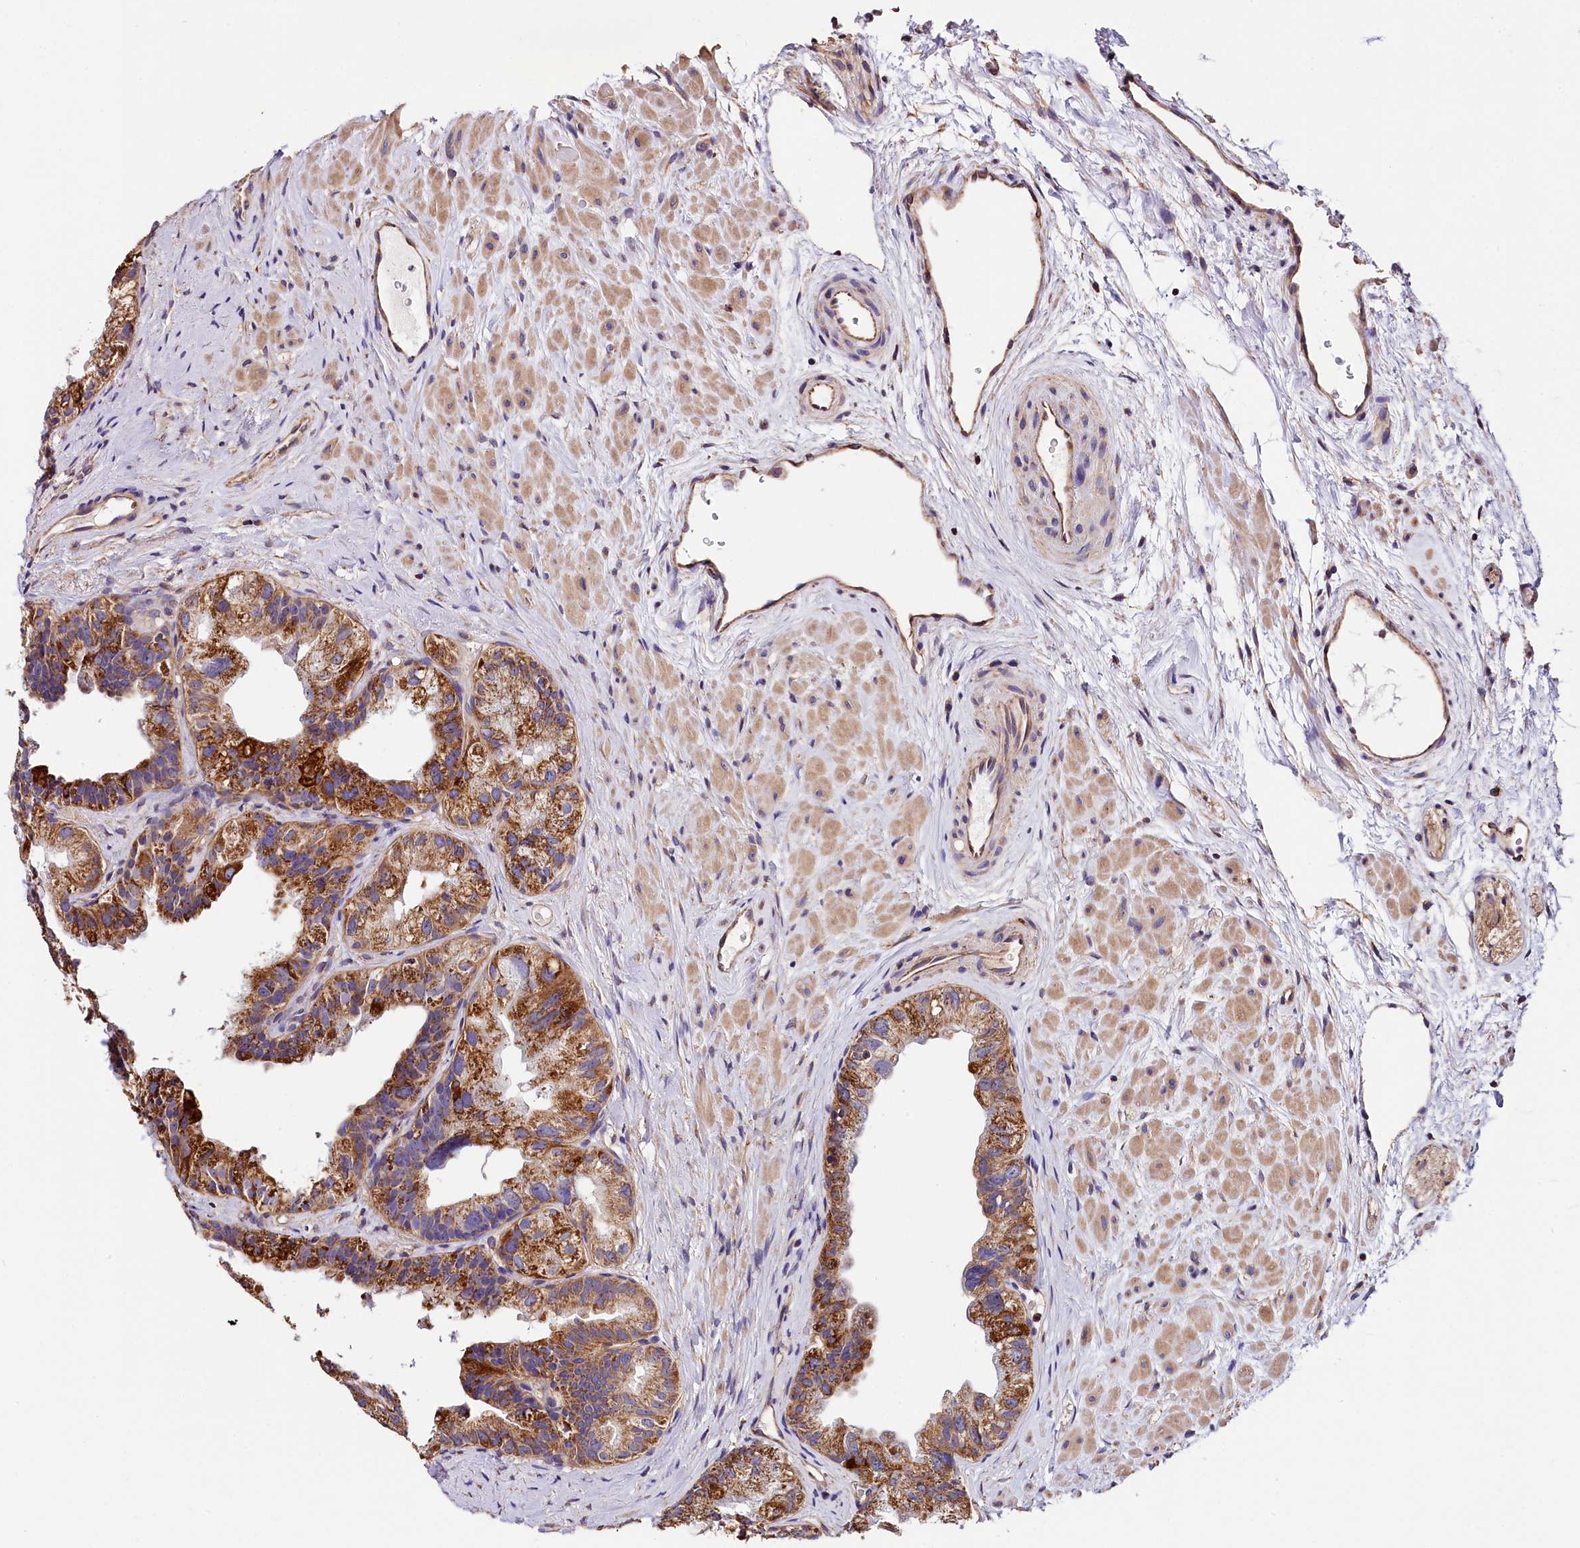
{"staining": {"intensity": "moderate", "quantity": ">75%", "location": "cytoplasmic/membranous"}, "tissue": "prostate cancer", "cell_type": "Tumor cells", "image_type": "cancer", "snomed": [{"axis": "morphology", "description": "Normal tissue, NOS"}, {"axis": "morphology", "description": "Adenocarcinoma, Low grade"}, {"axis": "topography", "description": "Prostate"}], "caption": "Tumor cells display moderate cytoplasmic/membranous staining in approximately >75% of cells in adenocarcinoma (low-grade) (prostate). (IHC, brightfield microscopy, high magnification).", "gene": "ACAA2", "patient": {"sex": "male", "age": 72}}